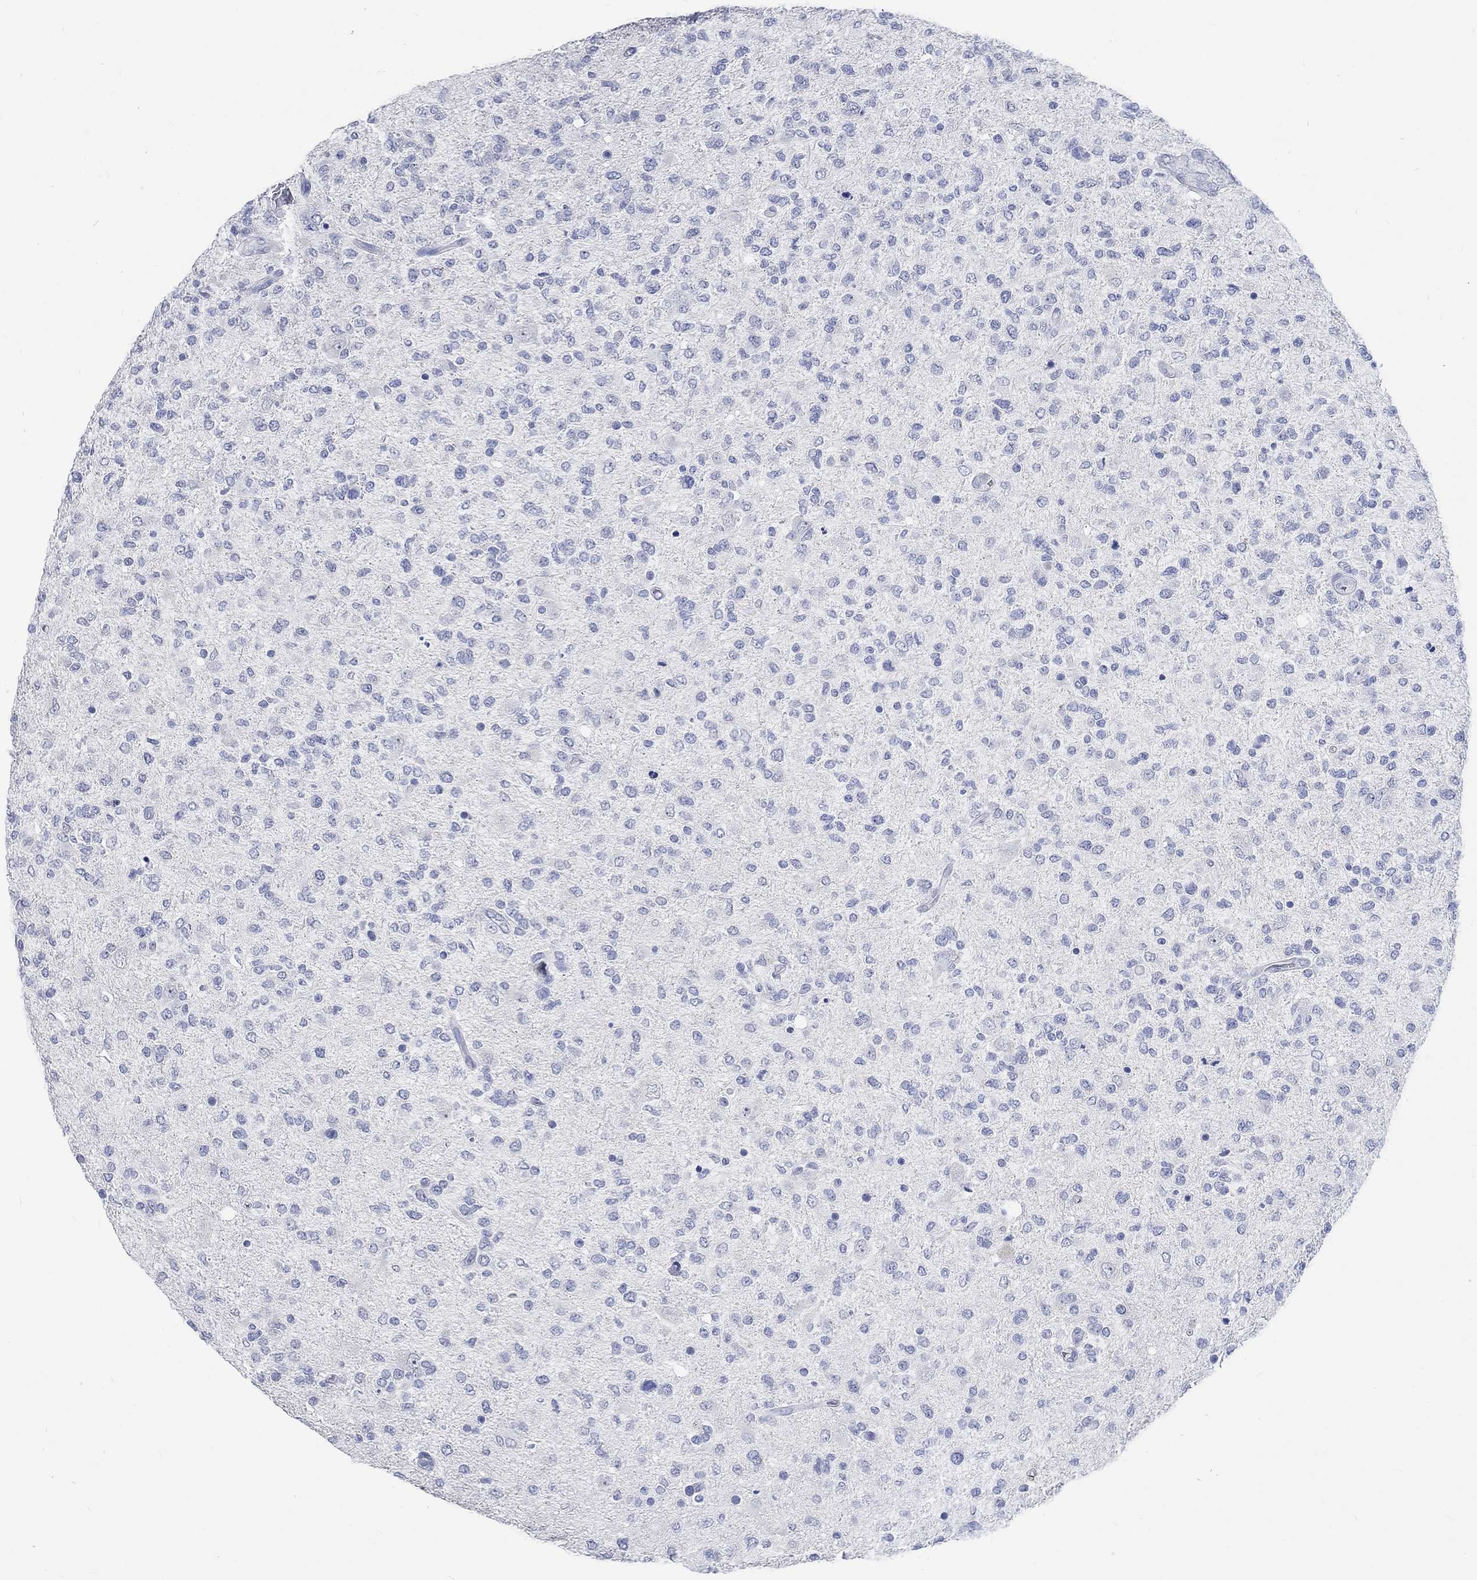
{"staining": {"intensity": "negative", "quantity": "none", "location": "none"}, "tissue": "glioma", "cell_type": "Tumor cells", "image_type": "cancer", "snomed": [{"axis": "morphology", "description": "Glioma, malignant, High grade"}, {"axis": "topography", "description": "Cerebral cortex"}], "caption": "This is an IHC image of glioma. There is no positivity in tumor cells.", "gene": "C4orf47", "patient": {"sex": "male", "age": 70}}